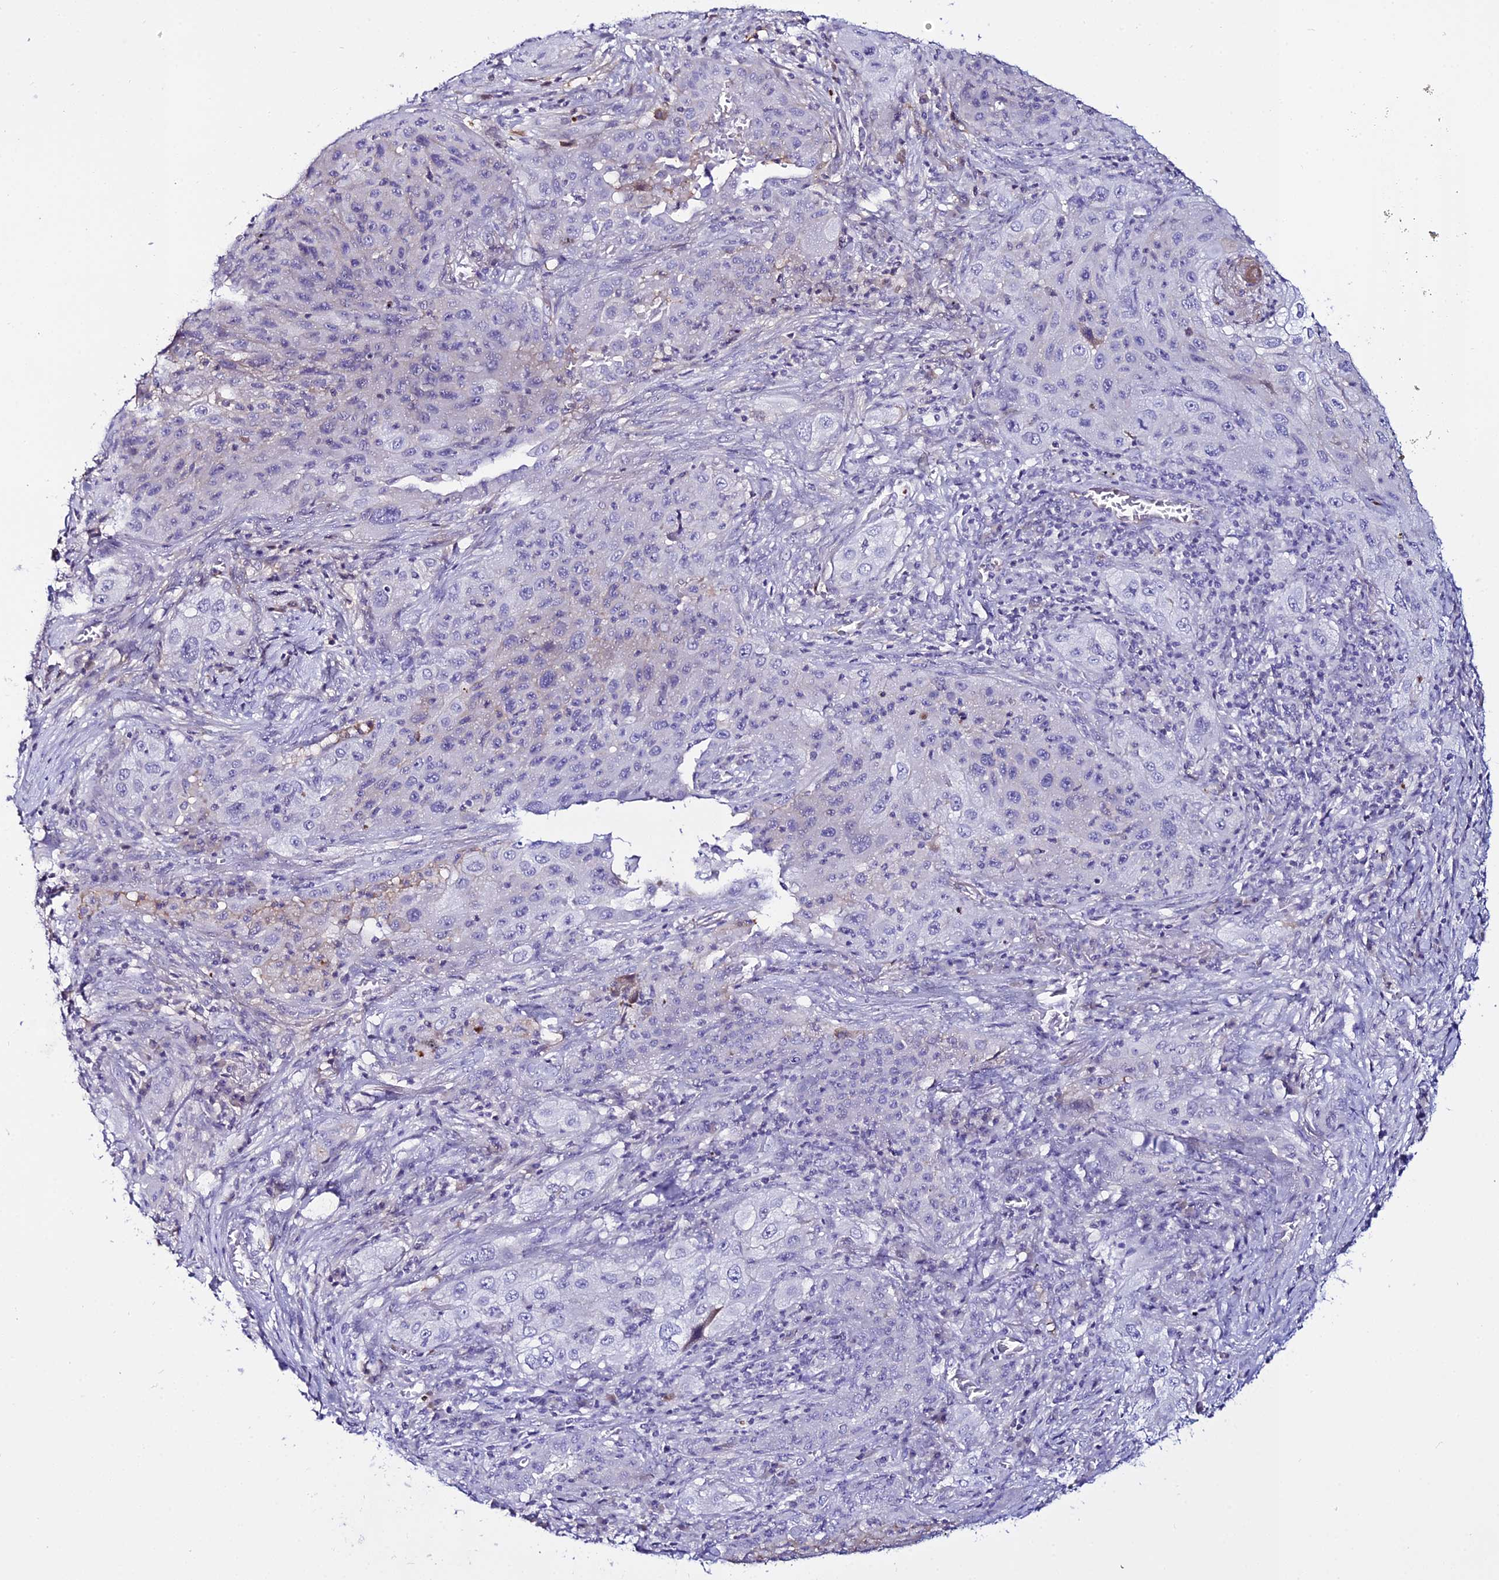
{"staining": {"intensity": "negative", "quantity": "none", "location": "none"}, "tissue": "lung cancer", "cell_type": "Tumor cells", "image_type": "cancer", "snomed": [{"axis": "morphology", "description": "Squamous cell carcinoma, NOS"}, {"axis": "topography", "description": "Lung"}], "caption": "High magnification brightfield microscopy of lung cancer (squamous cell carcinoma) stained with DAB (3,3'-diaminobenzidine) (brown) and counterstained with hematoxylin (blue): tumor cells show no significant staining.", "gene": "DEFB132", "patient": {"sex": "female", "age": 69}}